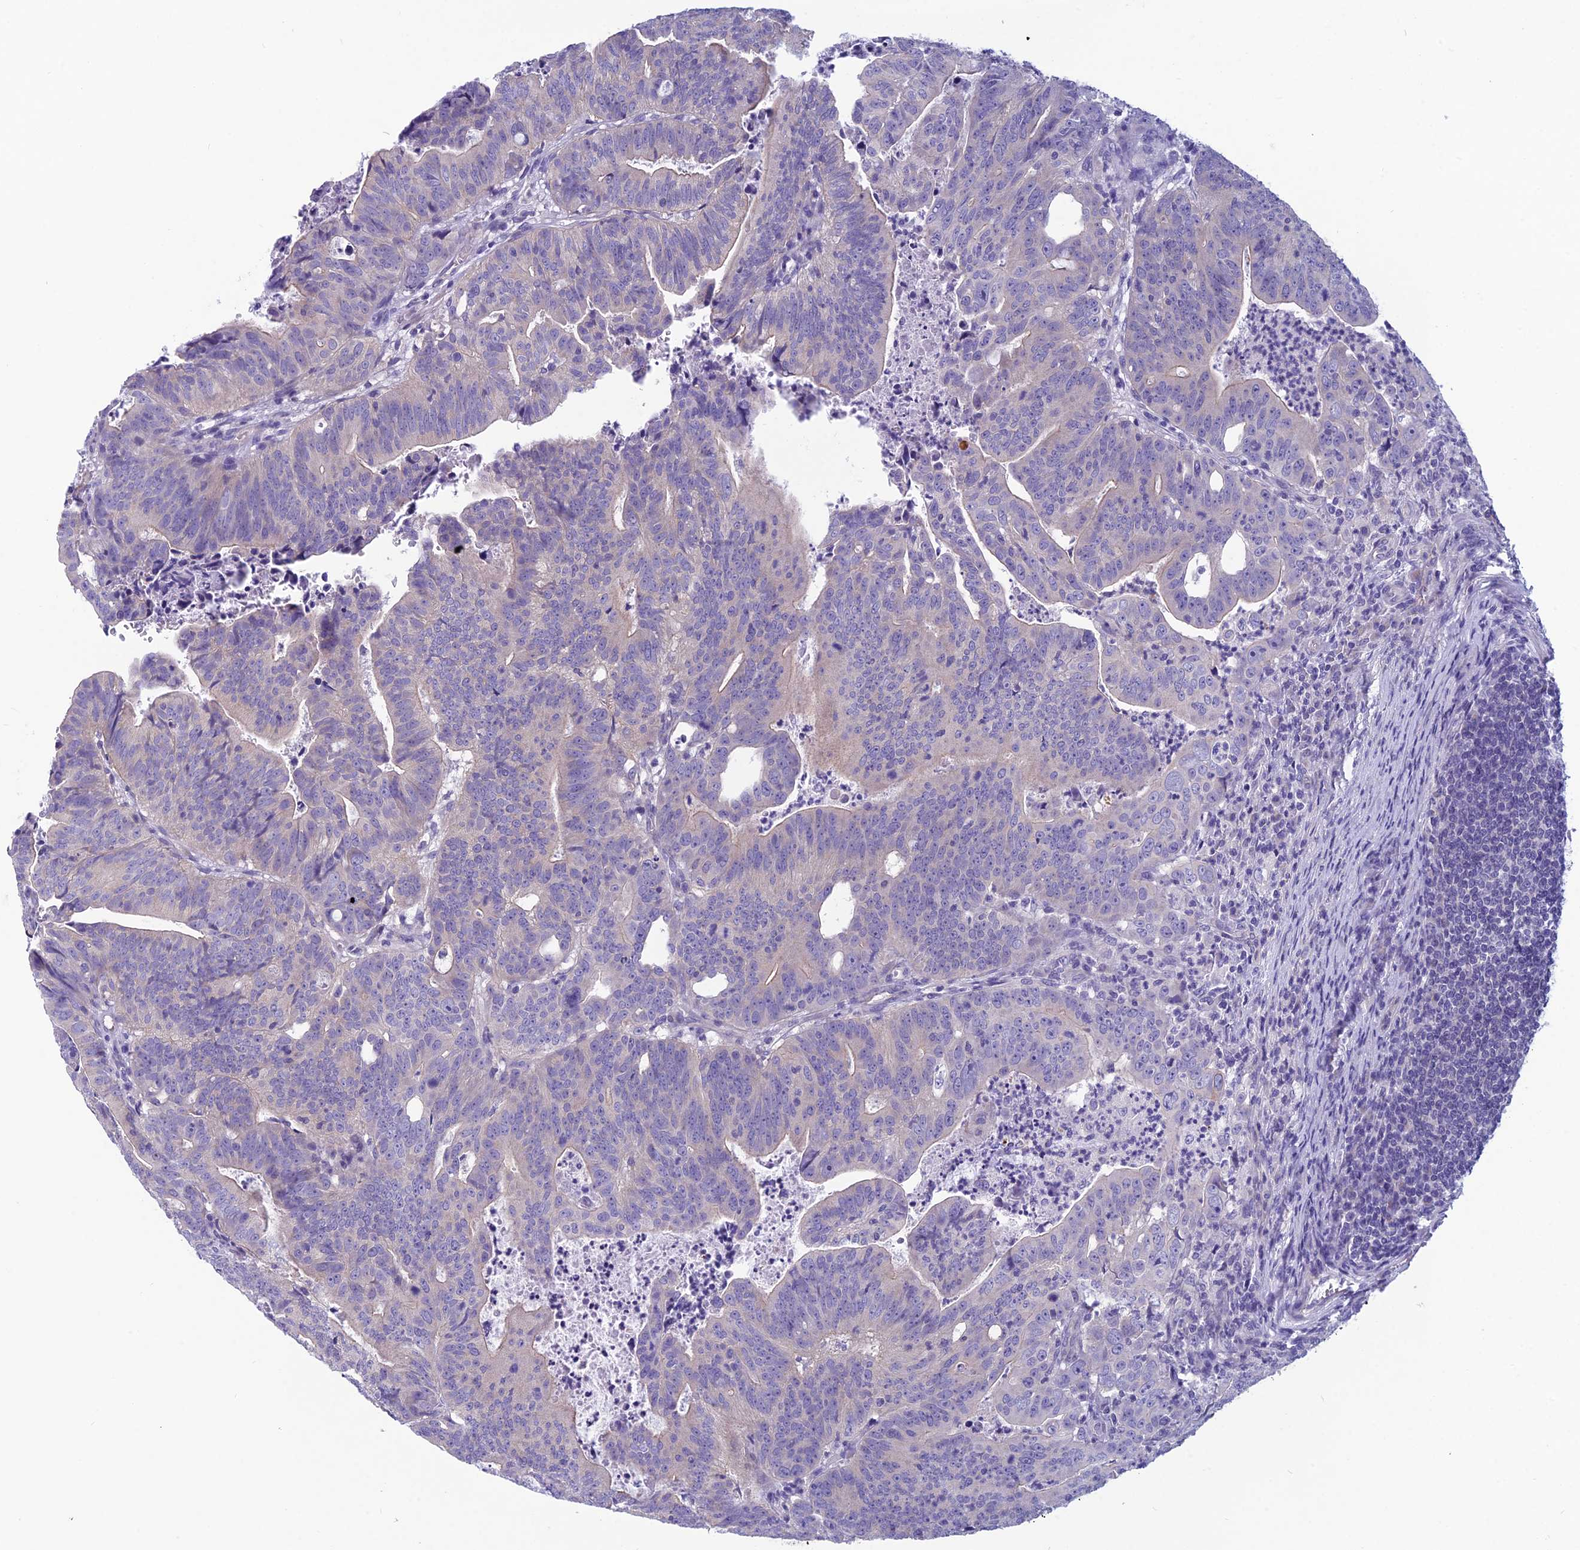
{"staining": {"intensity": "negative", "quantity": "none", "location": "none"}, "tissue": "colorectal cancer", "cell_type": "Tumor cells", "image_type": "cancer", "snomed": [{"axis": "morphology", "description": "Adenocarcinoma, NOS"}, {"axis": "topography", "description": "Rectum"}], "caption": "DAB (3,3'-diaminobenzidine) immunohistochemical staining of human colorectal adenocarcinoma reveals no significant expression in tumor cells.", "gene": "RBM41", "patient": {"sex": "male", "age": 69}}